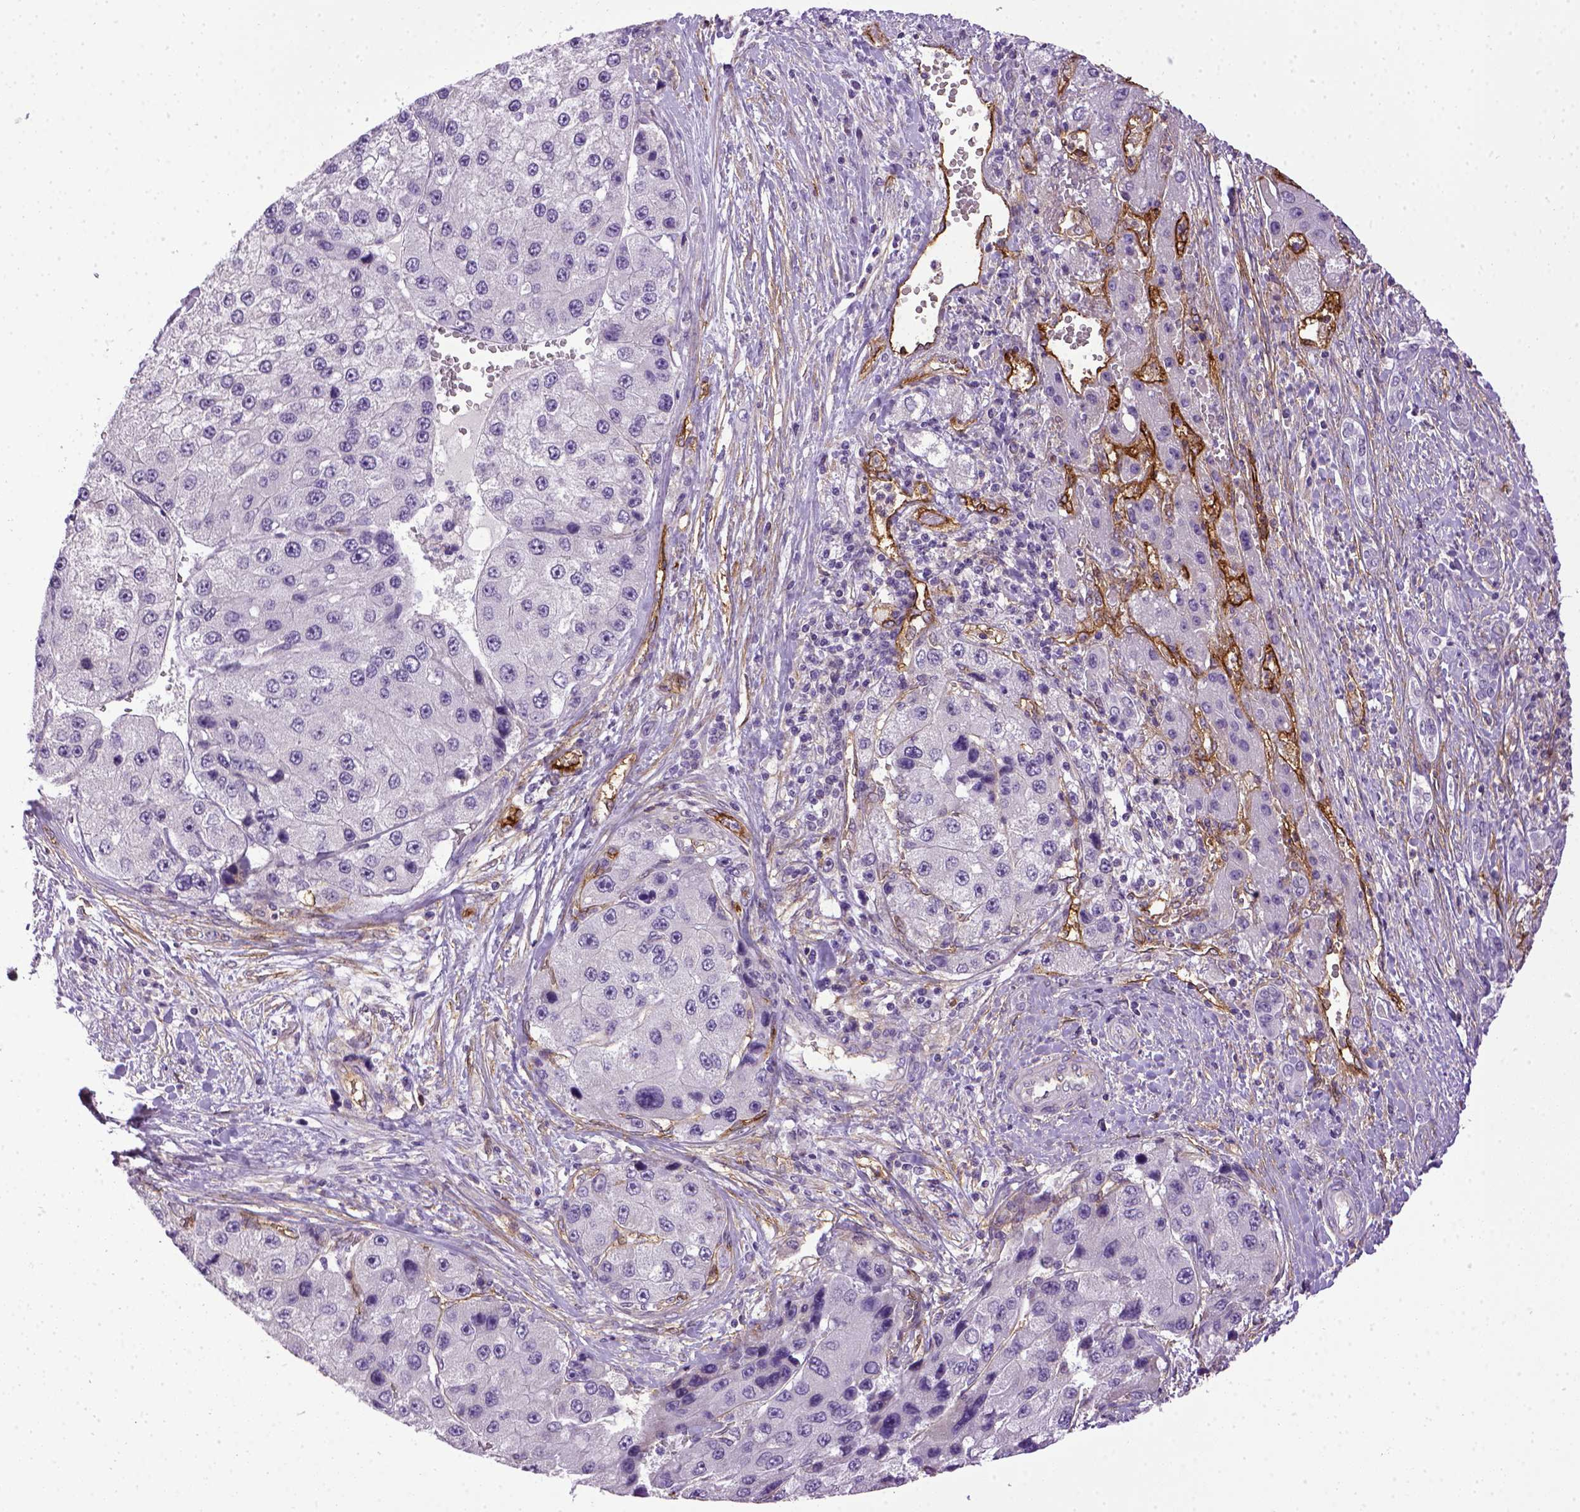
{"staining": {"intensity": "negative", "quantity": "none", "location": "none"}, "tissue": "liver cancer", "cell_type": "Tumor cells", "image_type": "cancer", "snomed": [{"axis": "morphology", "description": "Carcinoma, Hepatocellular, NOS"}, {"axis": "topography", "description": "Liver"}], "caption": "This is an immunohistochemistry (IHC) photomicrograph of human liver hepatocellular carcinoma. There is no positivity in tumor cells.", "gene": "ENG", "patient": {"sex": "female", "age": 73}}